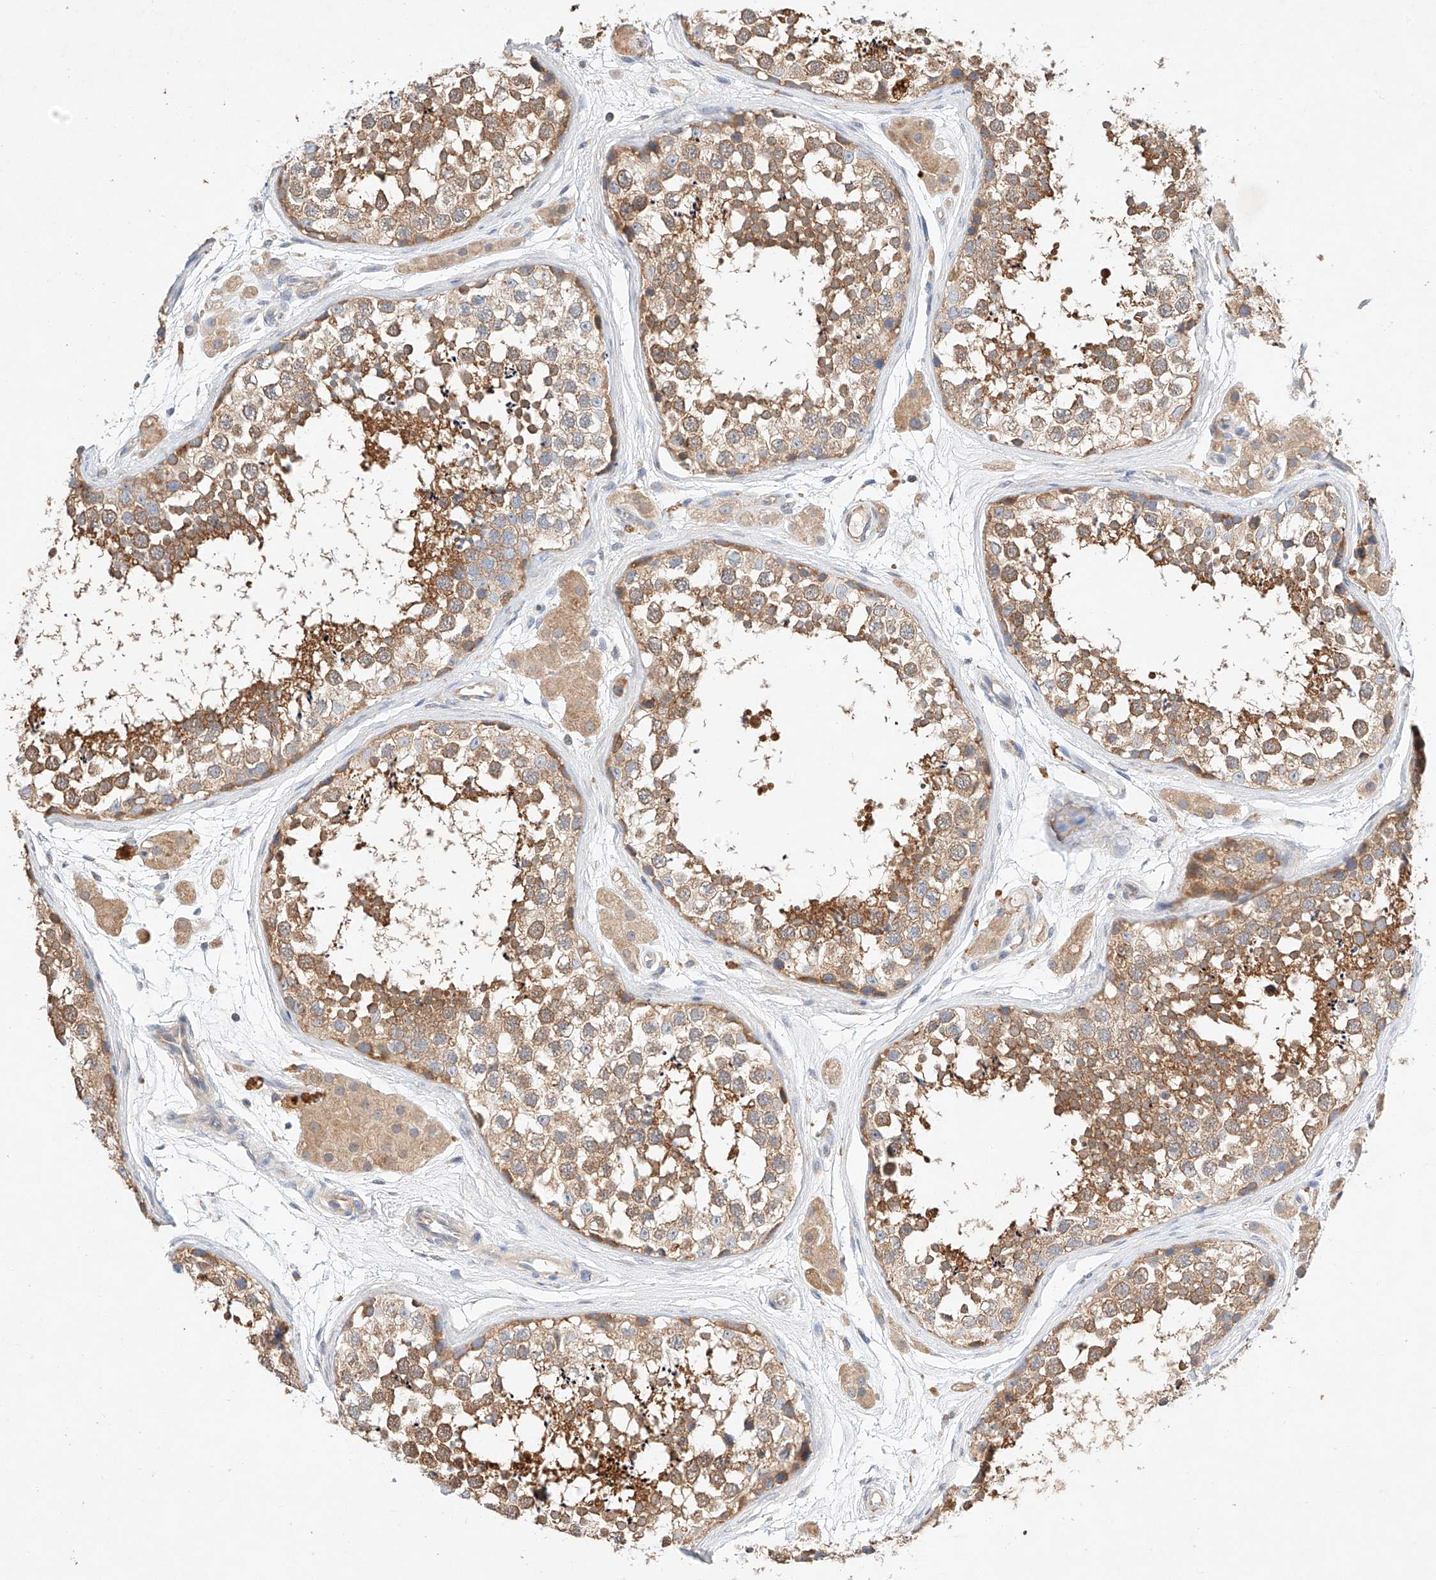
{"staining": {"intensity": "moderate", "quantity": ">75%", "location": "cytoplasmic/membranous"}, "tissue": "testis", "cell_type": "Cells in seminiferous ducts", "image_type": "normal", "snomed": [{"axis": "morphology", "description": "Normal tissue, NOS"}, {"axis": "topography", "description": "Testis"}], "caption": "IHC (DAB) staining of unremarkable testis reveals moderate cytoplasmic/membranous protein positivity in about >75% of cells in seminiferous ducts. The staining was performed using DAB (3,3'-diaminobenzidine) to visualize the protein expression in brown, while the nuclei were stained in blue with hematoxylin (Magnification: 20x).", "gene": "C6orf118", "patient": {"sex": "male", "age": 56}}